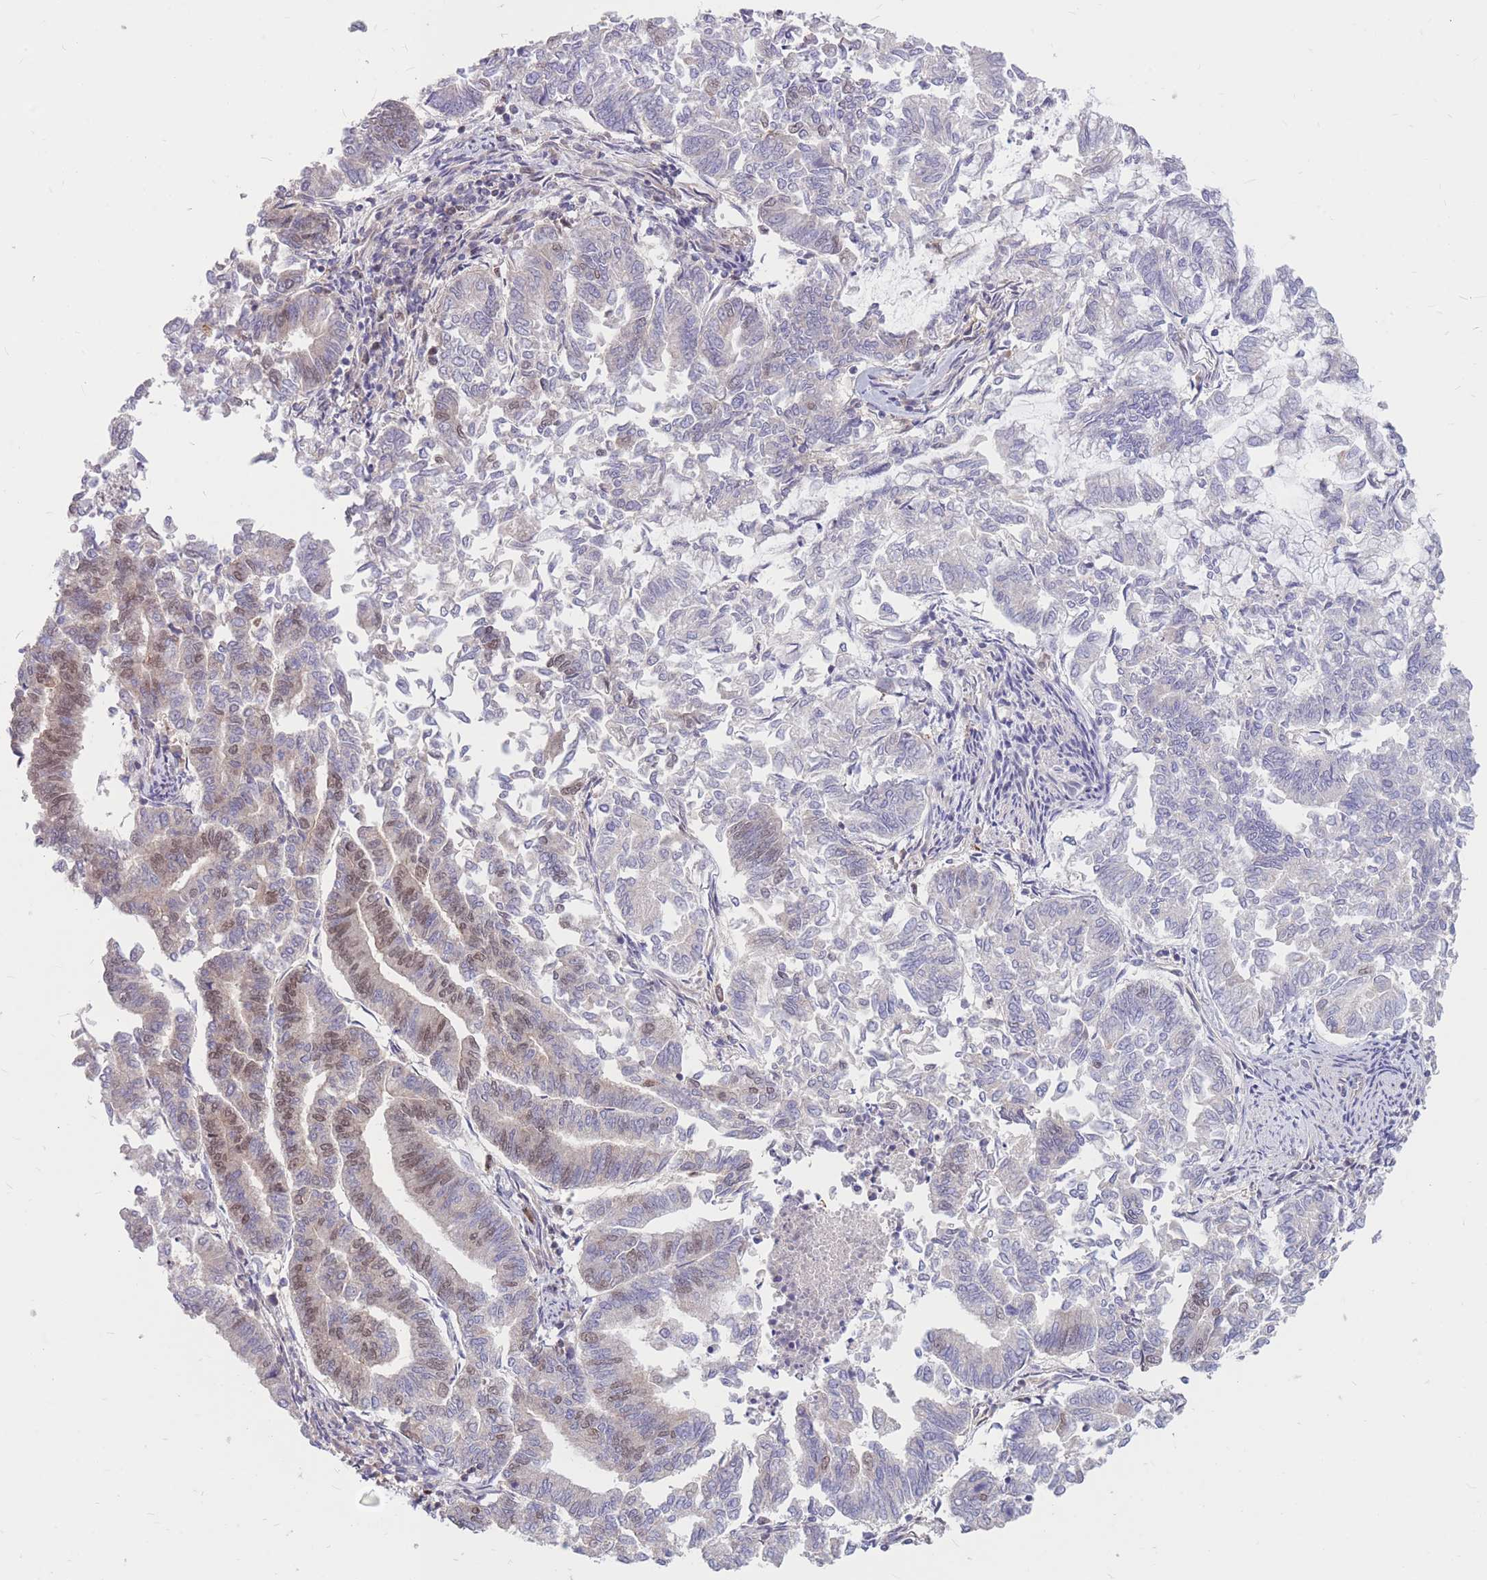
{"staining": {"intensity": "moderate", "quantity": "<25%", "location": "nuclear"}, "tissue": "endometrial cancer", "cell_type": "Tumor cells", "image_type": "cancer", "snomed": [{"axis": "morphology", "description": "Adenocarcinoma, NOS"}, {"axis": "topography", "description": "Endometrium"}], "caption": "A low amount of moderate nuclear staining is present in about <25% of tumor cells in endometrial adenocarcinoma tissue.", "gene": "TCF20", "patient": {"sex": "female", "age": 79}}